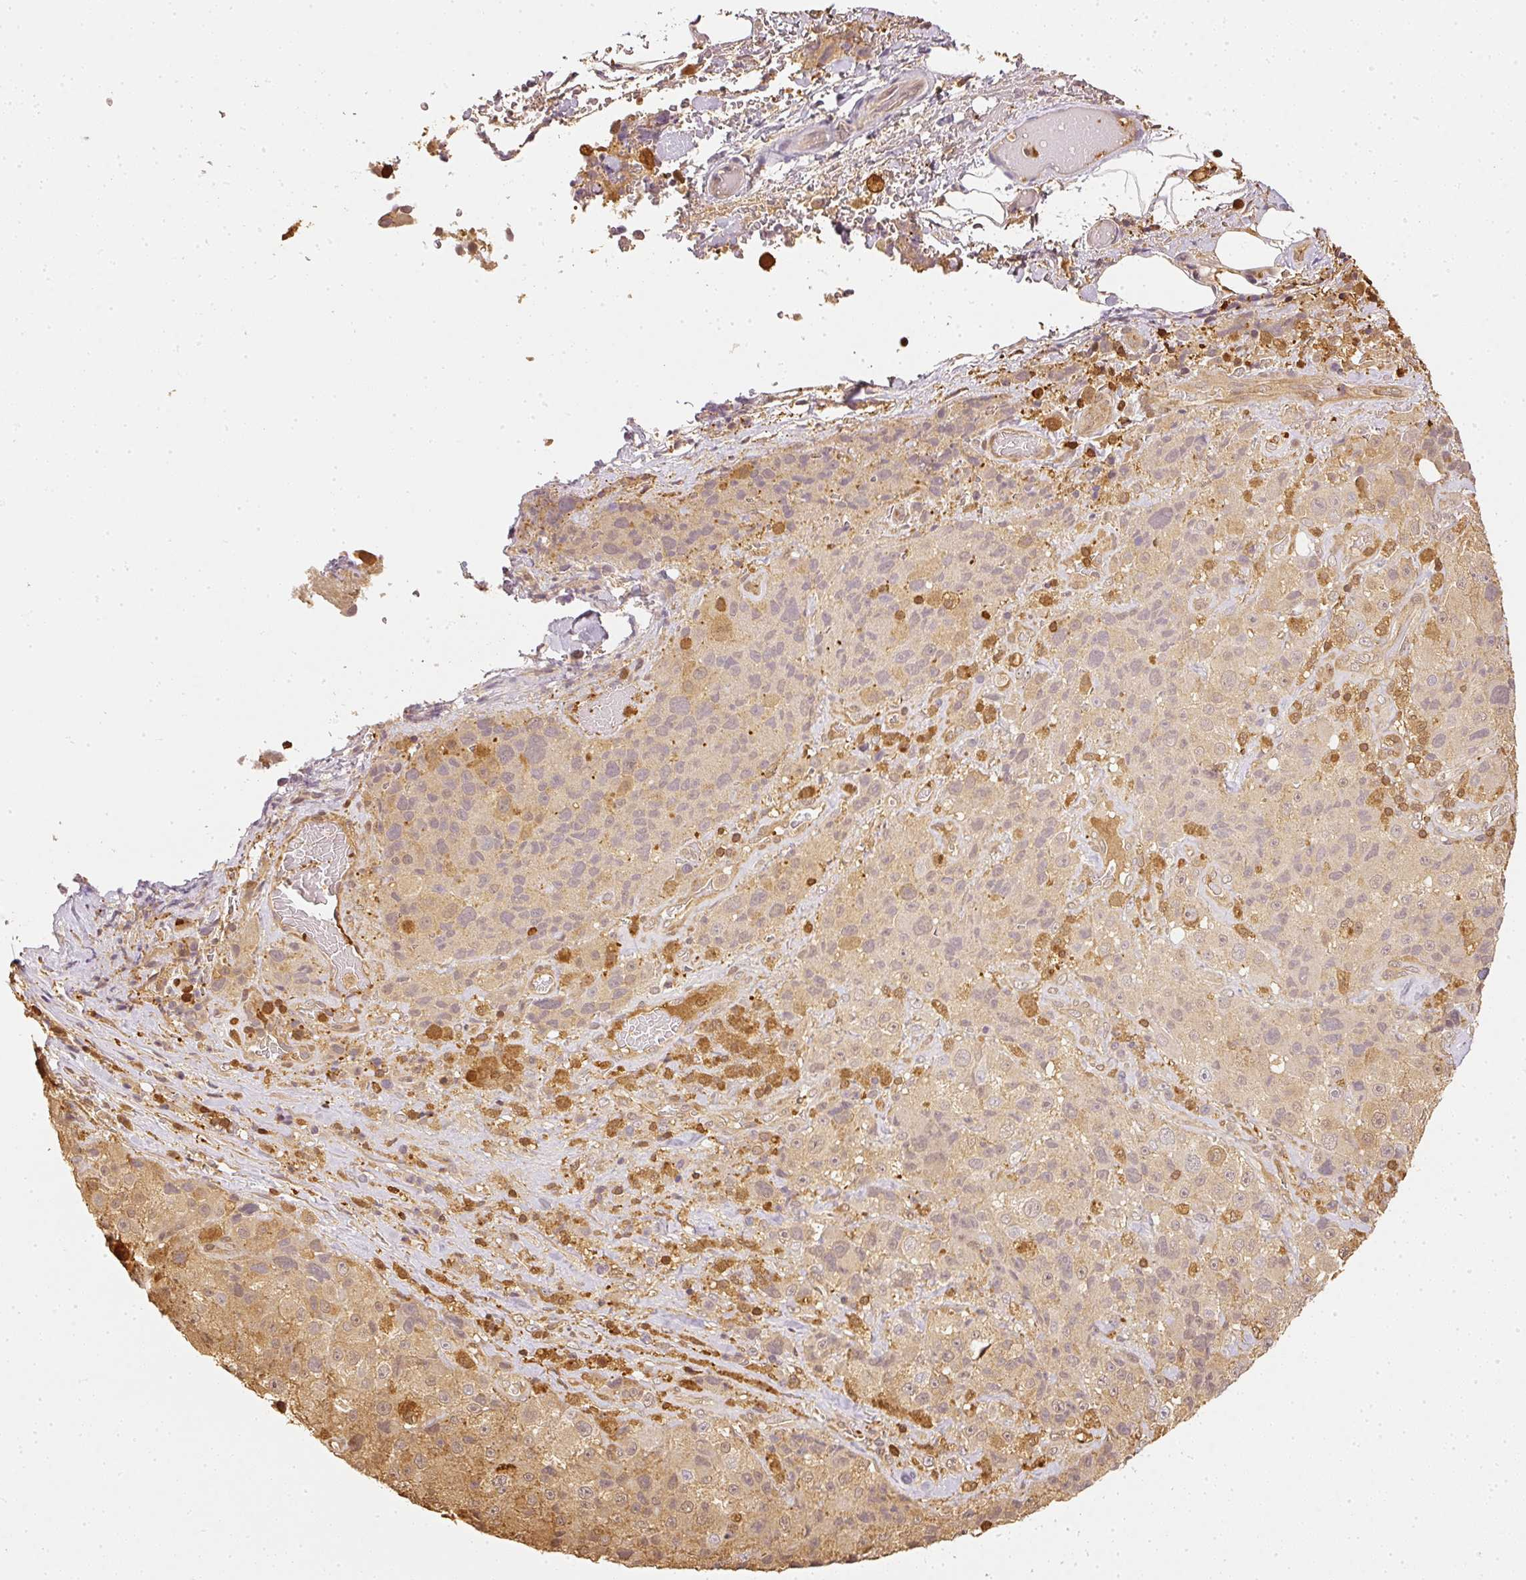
{"staining": {"intensity": "moderate", "quantity": "25%-75%", "location": "cytoplasmic/membranous"}, "tissue": "melanoma", "cell_type": "Tumor cells", "image_type": "cancer", "snomed": [{"axis": "morphology", "description": "Malignant melanoma, Metastatic site"}, {"axis": "topography", "description": "Lymph node"}], "caption": "Protein expression by immunohistochemistry reveals moderate cytoplasmic/membranous positivity in about 25%-75% of tumor cells in melanoma.", "gene": "PFN1", "patient": {"sex": "male", "age": 62}}